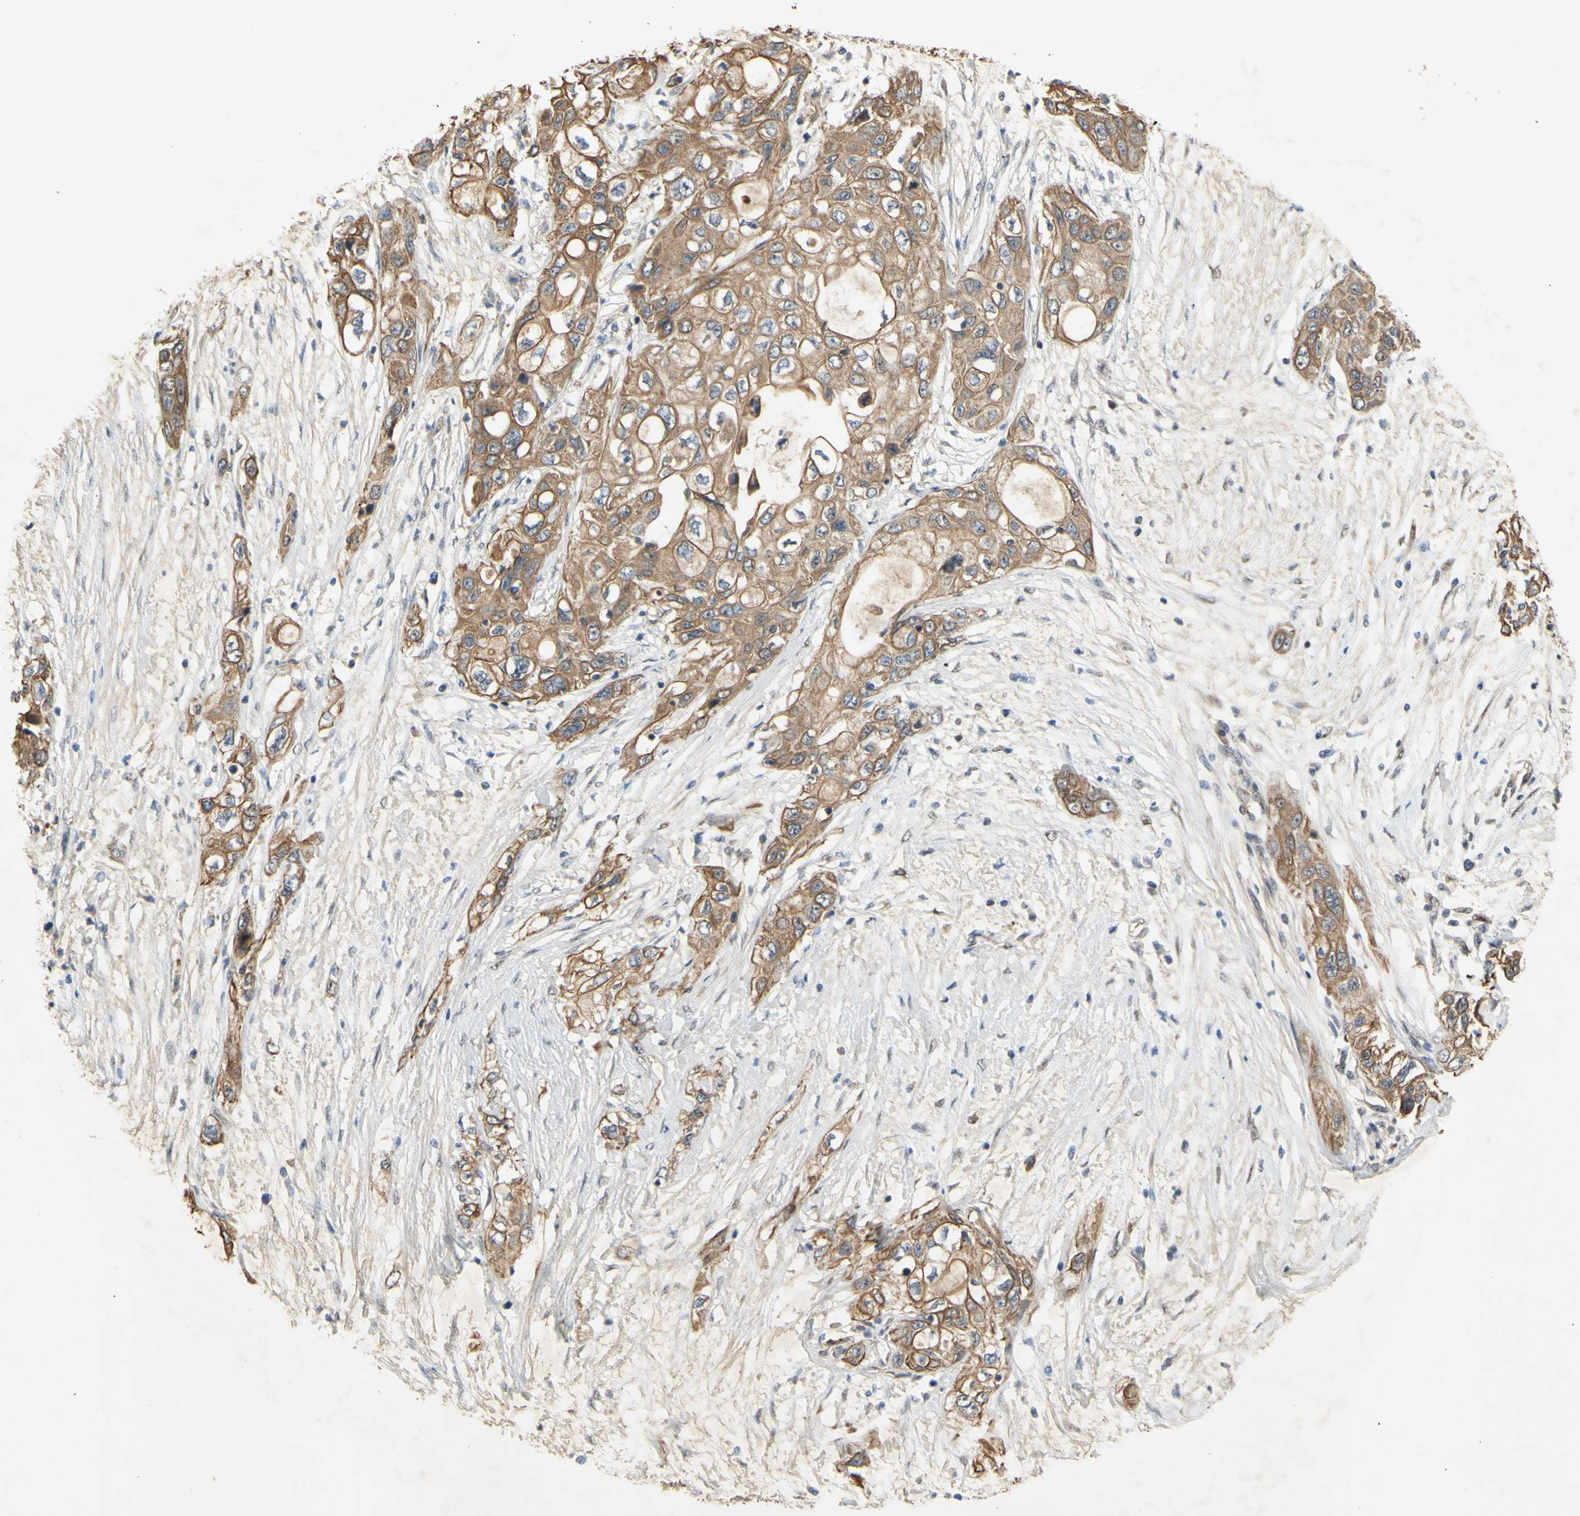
{"staining": {"intensity": "moderate", "quantity": ">75%", "location": "cytoplasmic/membranous"}, "tissue": "pancreatic cancer", "cell_type": "Tumor cells", "image_type": "cancer", "snomed": [{"axis": "morphology", "description": "Adenocarcinoma, NOS"}, {"axis": "topography", "description": "Pancreas"}], "caption": "Protein staining demonstrates moderate cytoplasmic/membranous expression in about >75% of tumor cells in pancreatic cancer.", "gene": "PKN1", "patient": {"sex": "female", "age": 70}}